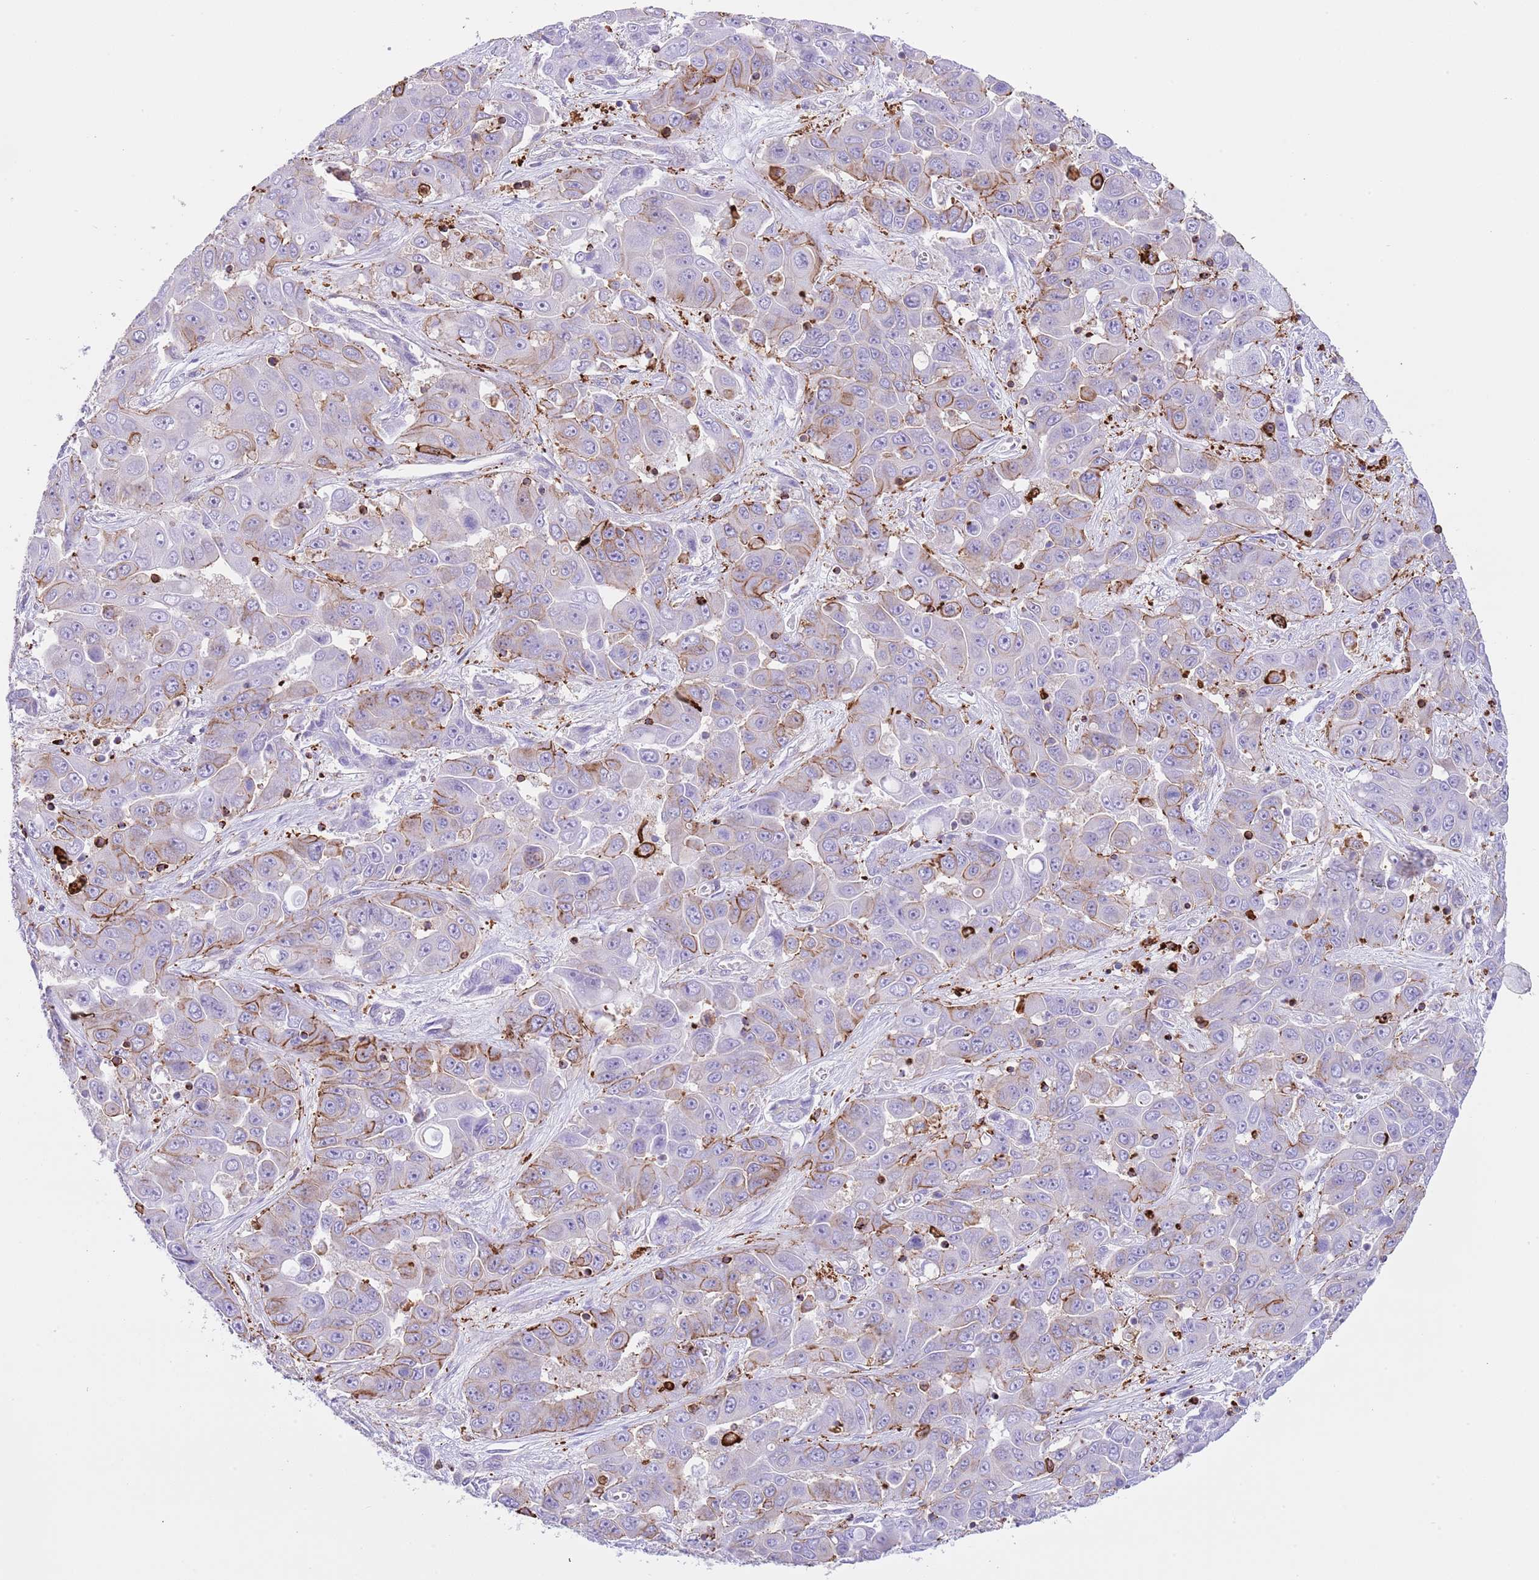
{"staining": {"intensity": "moderate", "quantity": "<25%", "location": "cytoplasmic/membranous"}, "tissue": "liver cancer", "cell_type": "Tumor cells", "image_type": "cancer", "snomed": [{"axis": "morphology", "description": "Cholangiocarcinoma"}, {"axis": "topography", "description": "Liver"}], "caption": "Liver cancer stained for a protein (brown) demonstrates moderate cytoplasmic/membranous positive expression in approximately <25% of tumor cells.", "gene": "EFHD2", "patient": {"sex": "female", "age": 52}}